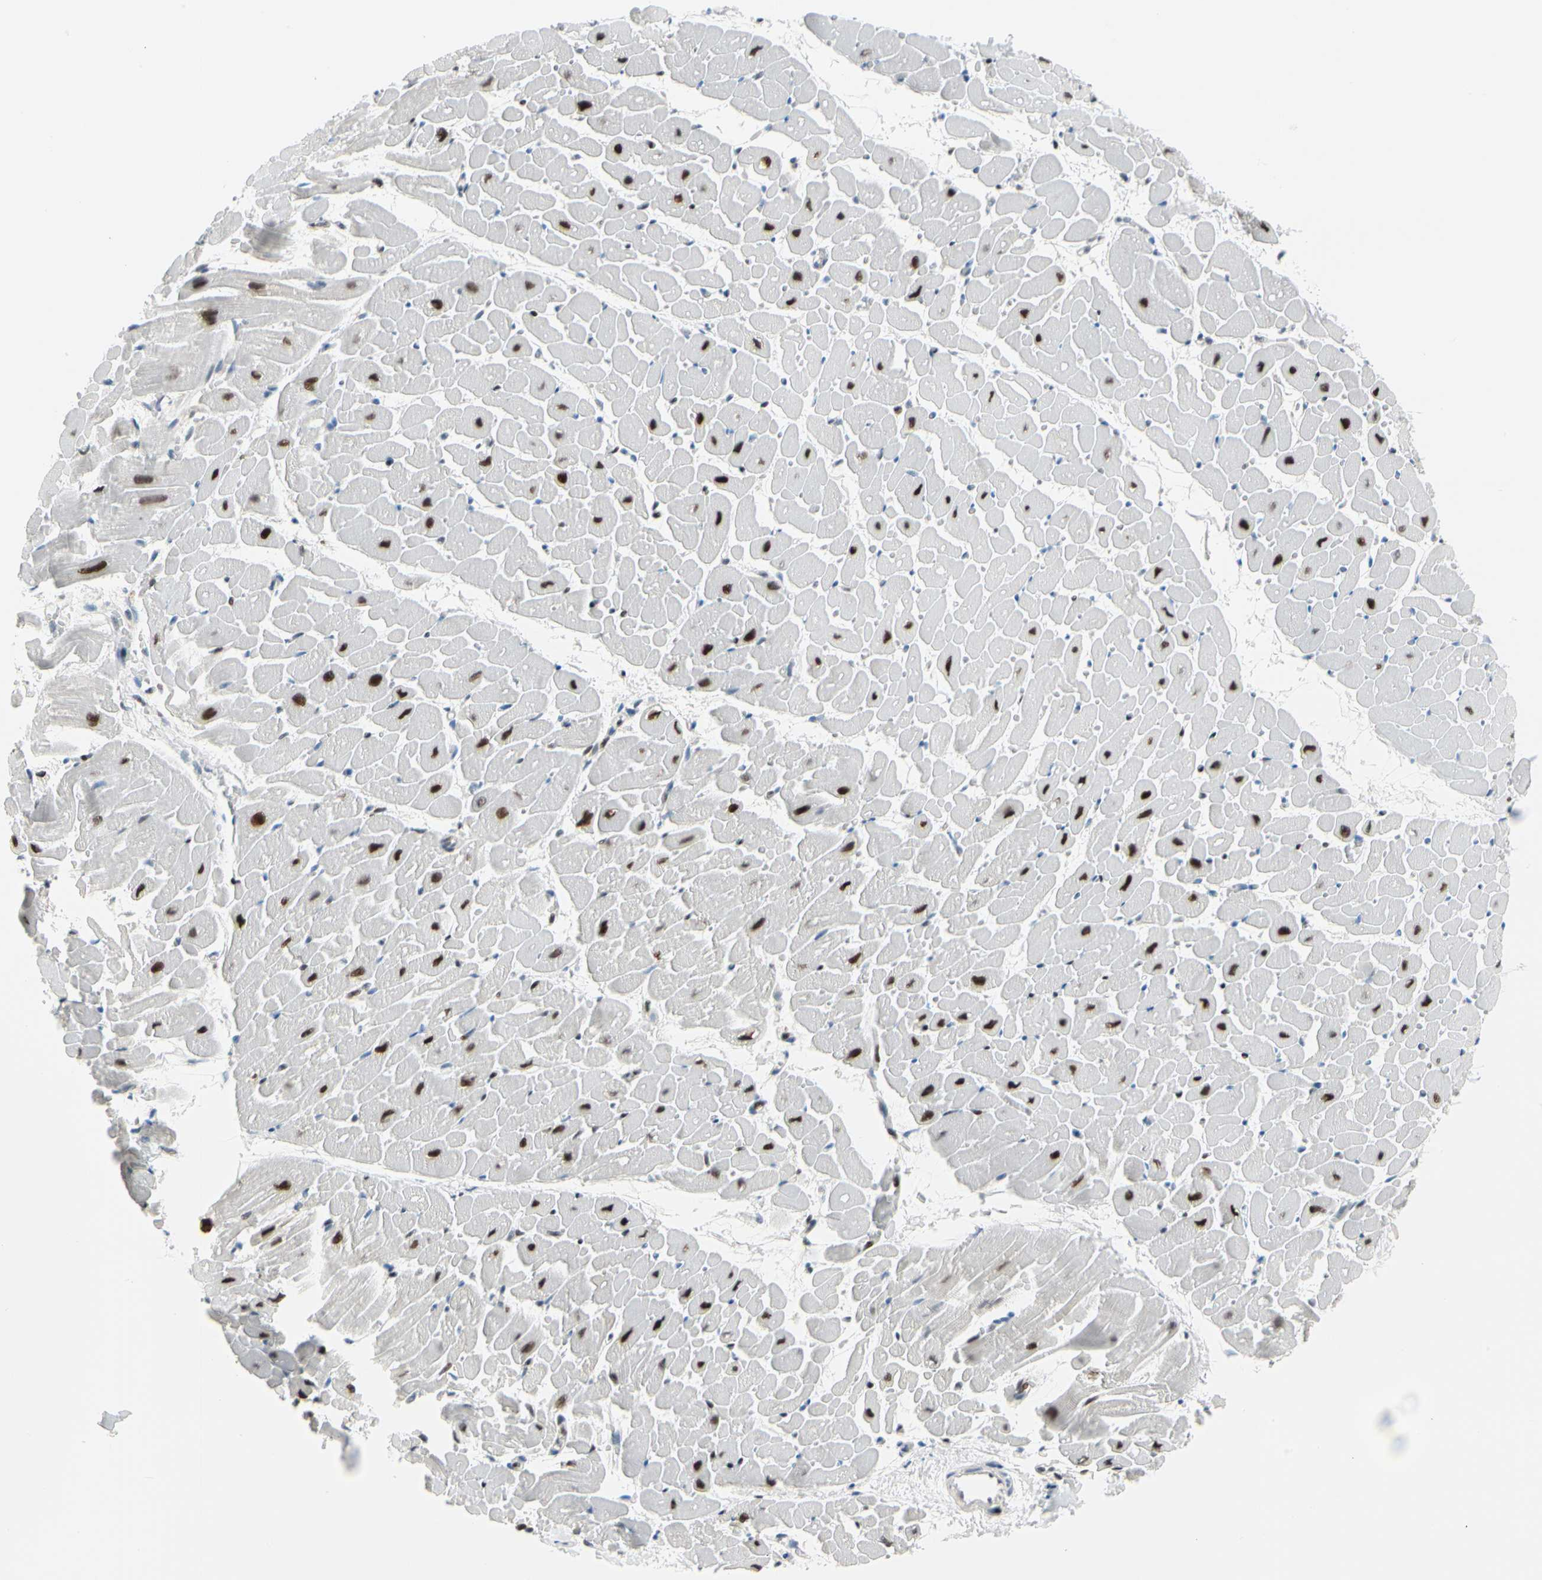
{"staining": {"intensity": "weak", "quantity": "<25%", "location": "nuclear"}, "tissue": "heart muscle", "cell_type": "Cardiomyocytes", "image_type": "normal", "snomed": [{"axis": "morphology", "description": "Normal tissue, NOS"}, {"axis": "topography", "description": "Heart"}], "caption": "Immunohistochemical staining of unremarkable human heart muscle shows no significant staining in cardiomyocytes. (Immunohistochemistry (ihc), brightfield microscopy, high magnification).", "gene": "FOXO3", "patient": {"sex": "male", "age": 45}}